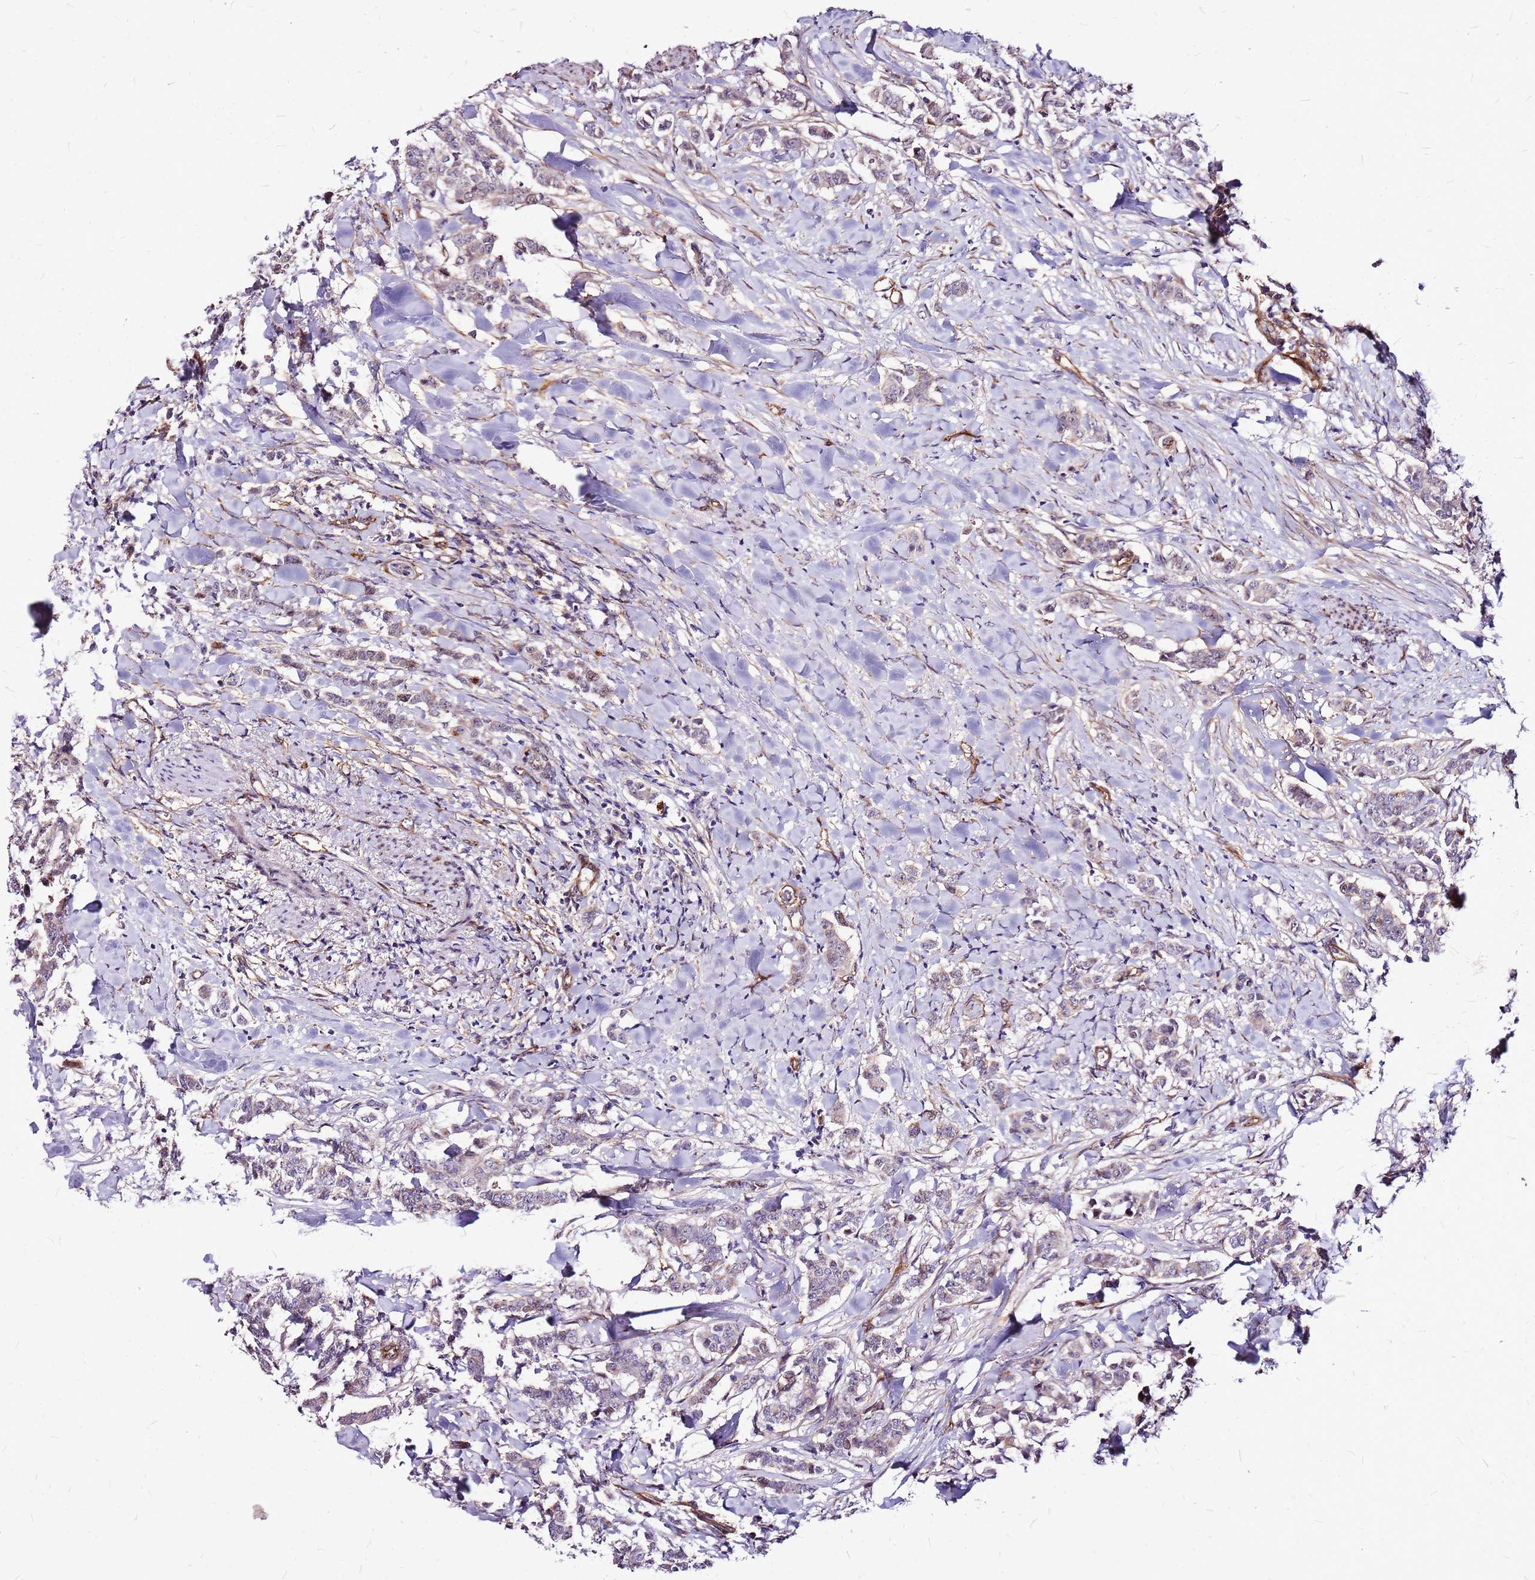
{"staining": {"intensity": "negative", "quantity": "none", "location": "none"}, "tissue": "breast cancer", "cell_type": "Tumor cells", "image_type": "cancer", "snomed": [{"axis": "morphology", "description": "Duct carcinoma"}, {"axis": "topography", "description": "Breast"}], "caption": "Infiltrating ductal carcinoma (breast) stained for a protein using immunohistochemistry demonstrates no positivity tumor cells.", "gene": "TOPAZ1", "patient": {"sex": "female", "age": 40}}